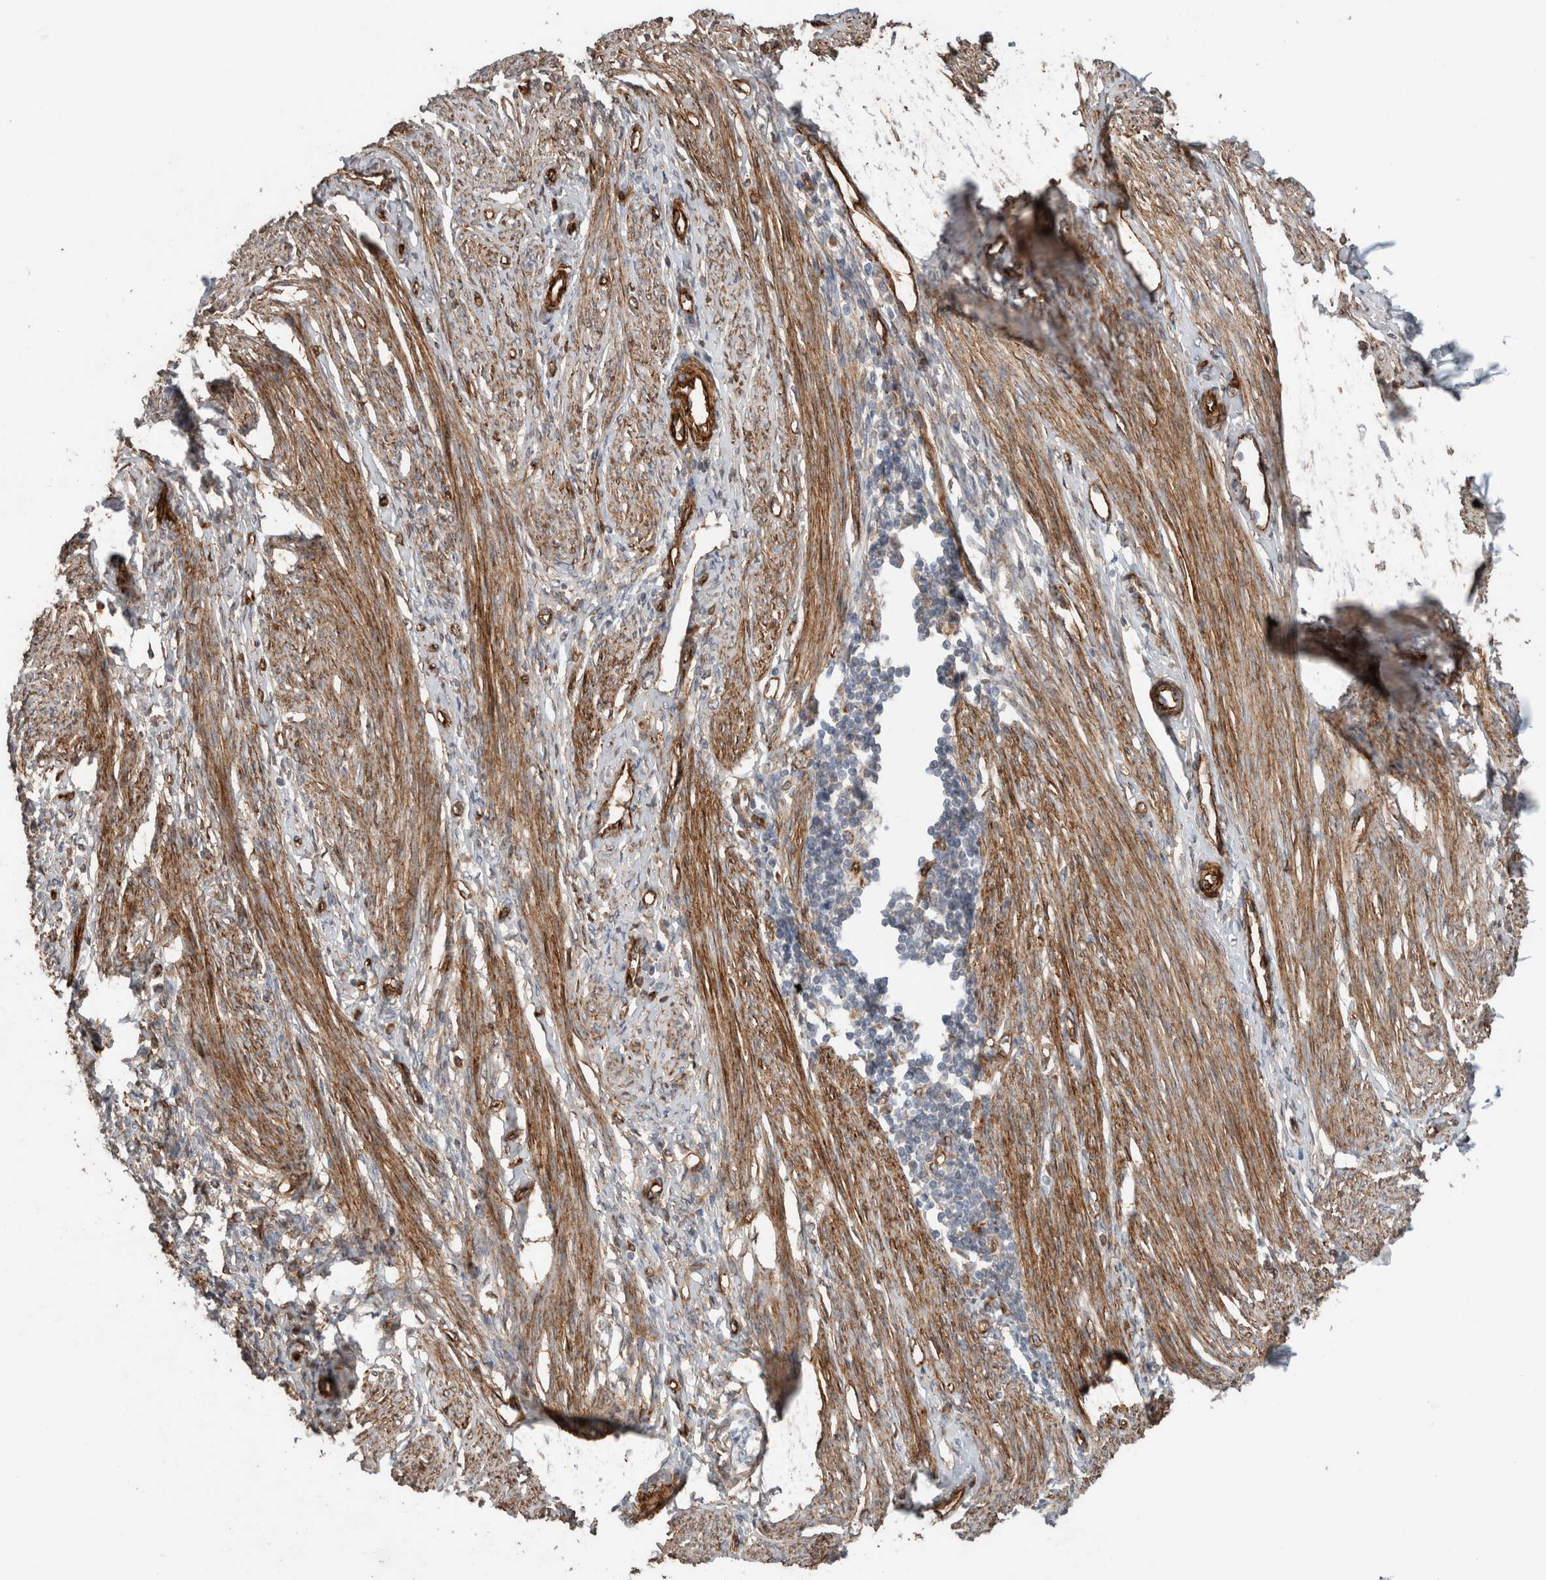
{"staining": {"intensity": "negative", "quantity": "none", "location": "none"}, "tissue": "endometrium", "cell_type": "Cells in endometrial stroma", "image_type": "normal", "snomed": [{"axis": "morphology", "description": "Normal tissue, NOS"}, {"axis": "topography", "description": "Endometrium"}], "caption": "This is an immunohistochemistry photomicrograph of benign human endometrium. There is no positivity in cells in endometrial stroma.", "gene": "RAB32", "patient": {"sex": "female", "age": 56}}